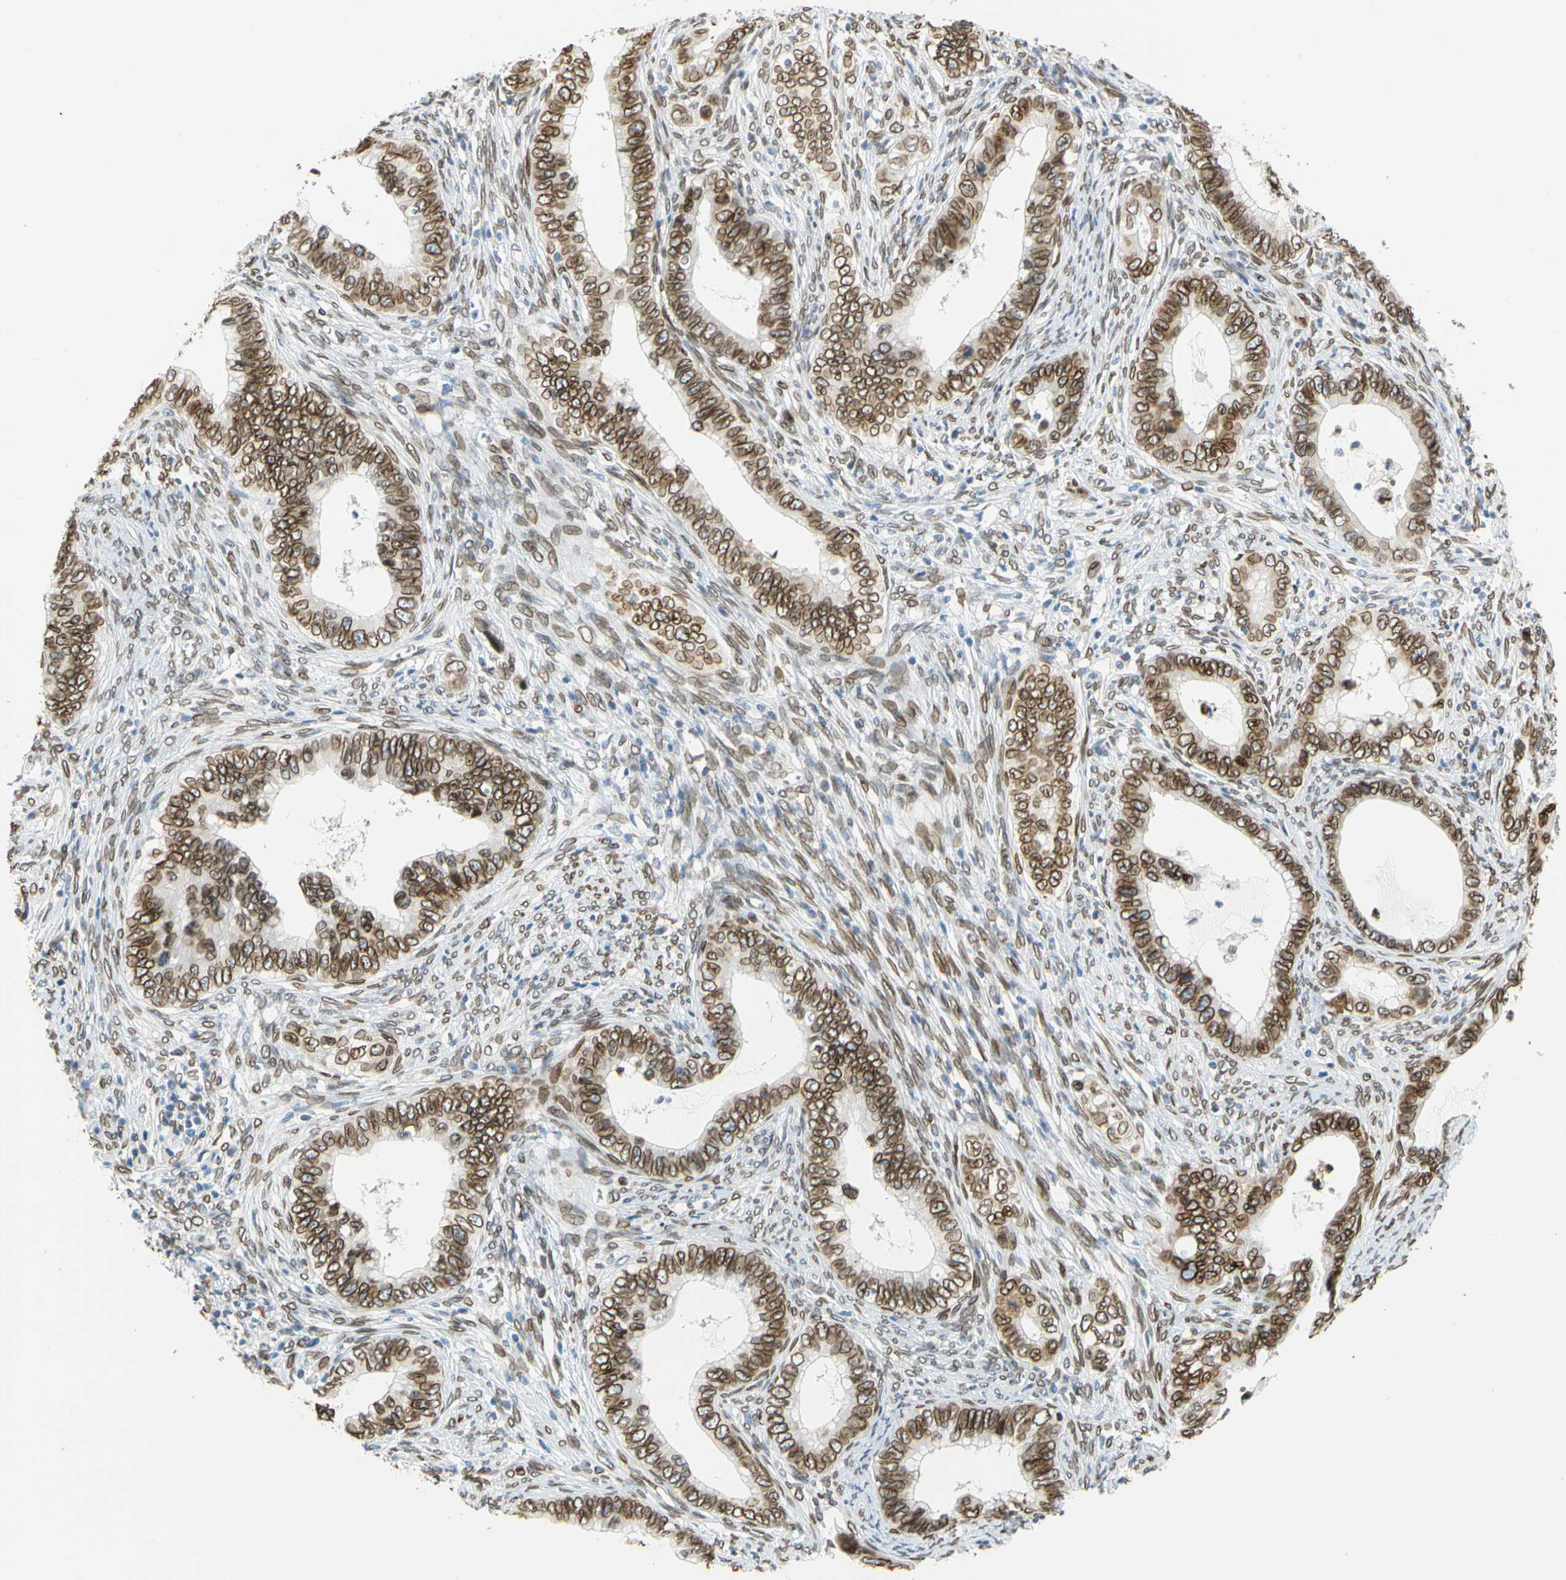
{"staining": {"intensity": "strong", "quantity": ">75%", "location": "cytoplasmic/membranous,nuclear"}, "tissue": "cervical cancer", "cell_type": "Tumor cells", "image_type": "cancer", "snomed": [{"axis": "morphology", "description": "Adenocarcinoma, NOS"}, {"axis": "topography", "description": "Cervix"}], "caption": "This photomicrograph shows cervical cancer stained with immunohistochemistry to label a protein in brown. The cytoplasmic/membranous and nuclear of tumor cells show strong positivity for the protein. Nuclei are counter-stained blue.", "gene": "SUN1", "patient": {"sex": "female", "age": 44}}